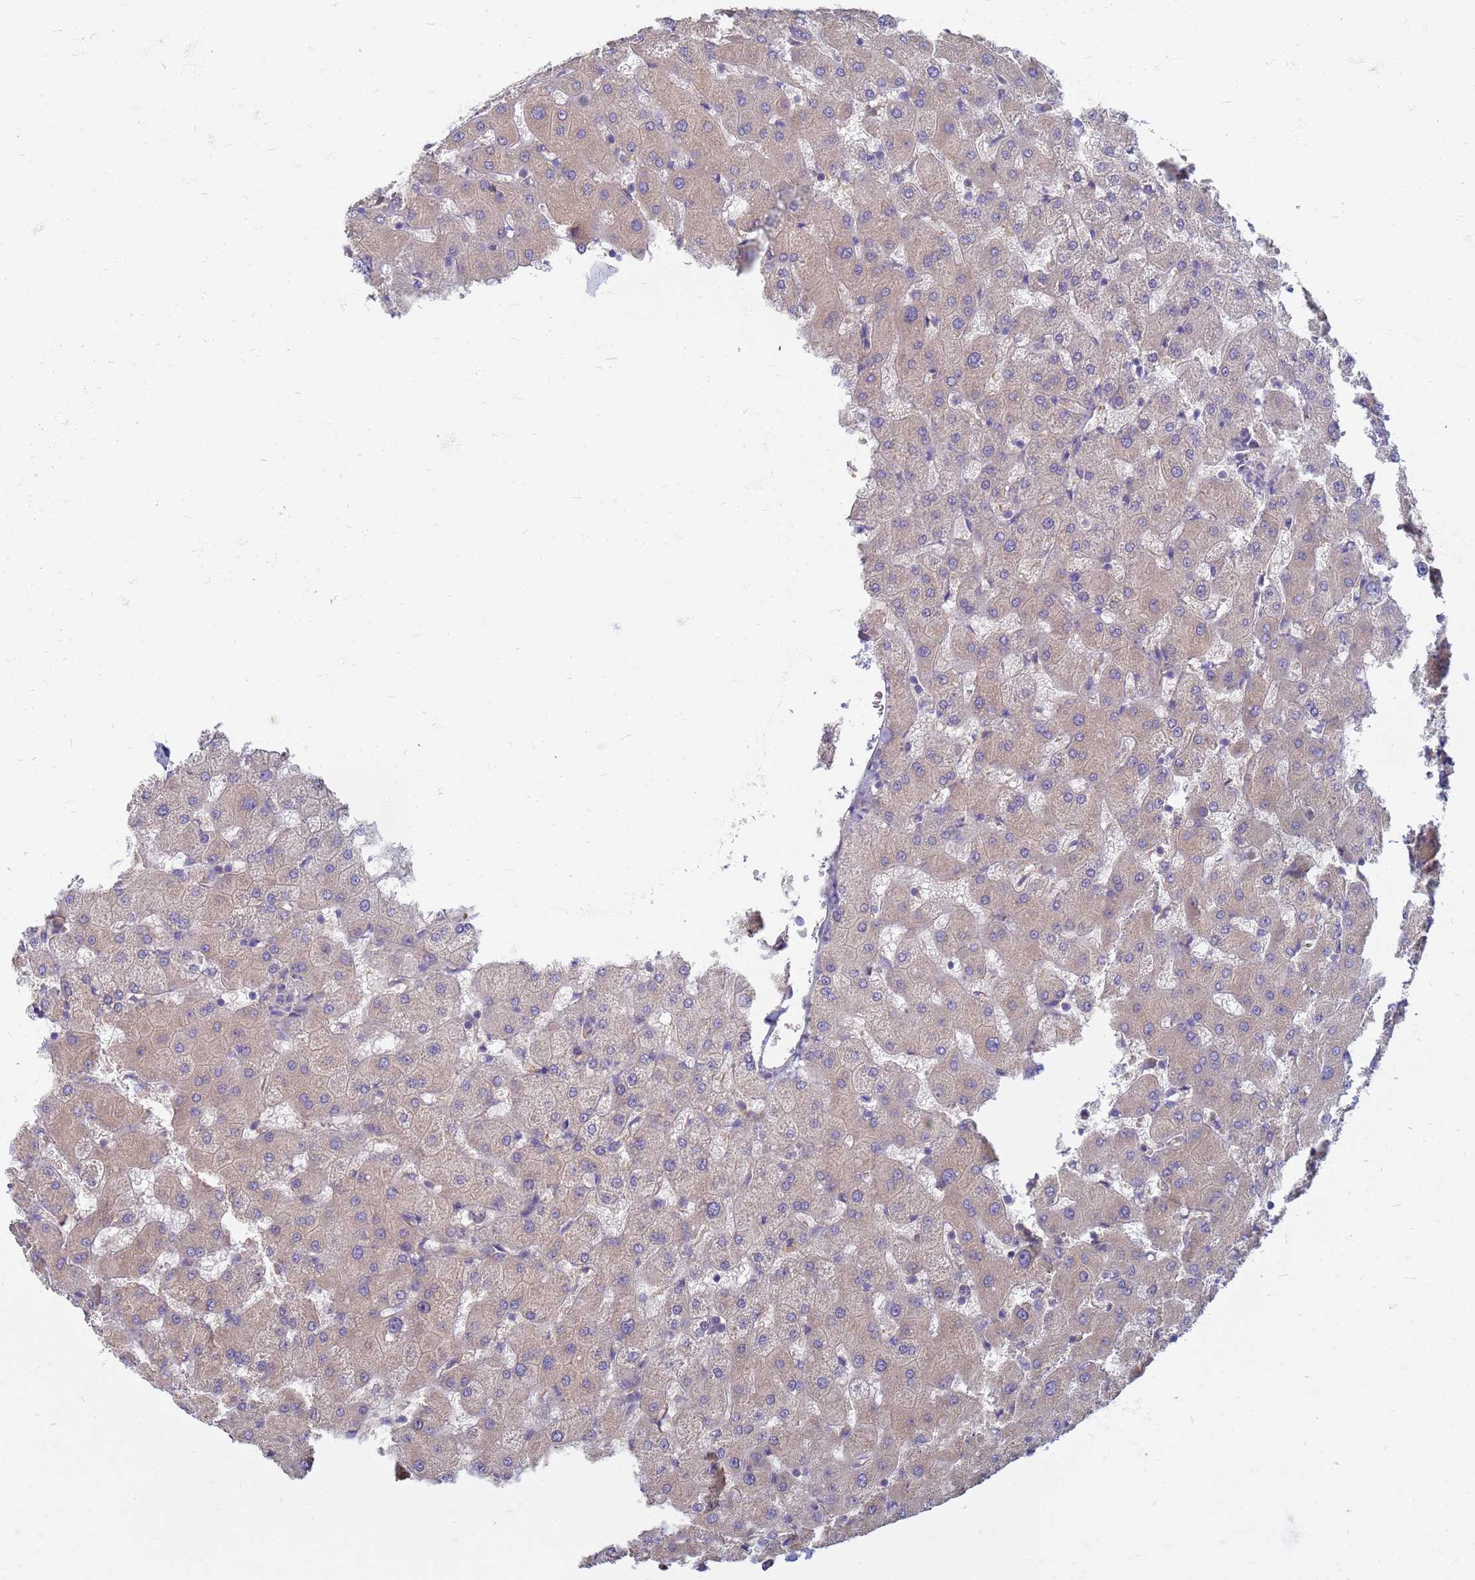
{"staining": {"intensity": "weak", "quantity": ">75%", "location": "cytoplasmic/membranous"}, "tissue": "liver", "cell_type": "Cholangiocytes", "image_type": "normal", "snomed": [{"axis": "morphology", "description": "Normal tissue, NOS"}, {"axis": "topography", "description": "Liver"}], "caption": "Cholangiocytes show weak cytoplasmic/membranous expression in about >75% of cells in benign liver.", "gene": "EEA1", "patient": {"sex": "female", "age": 63}}